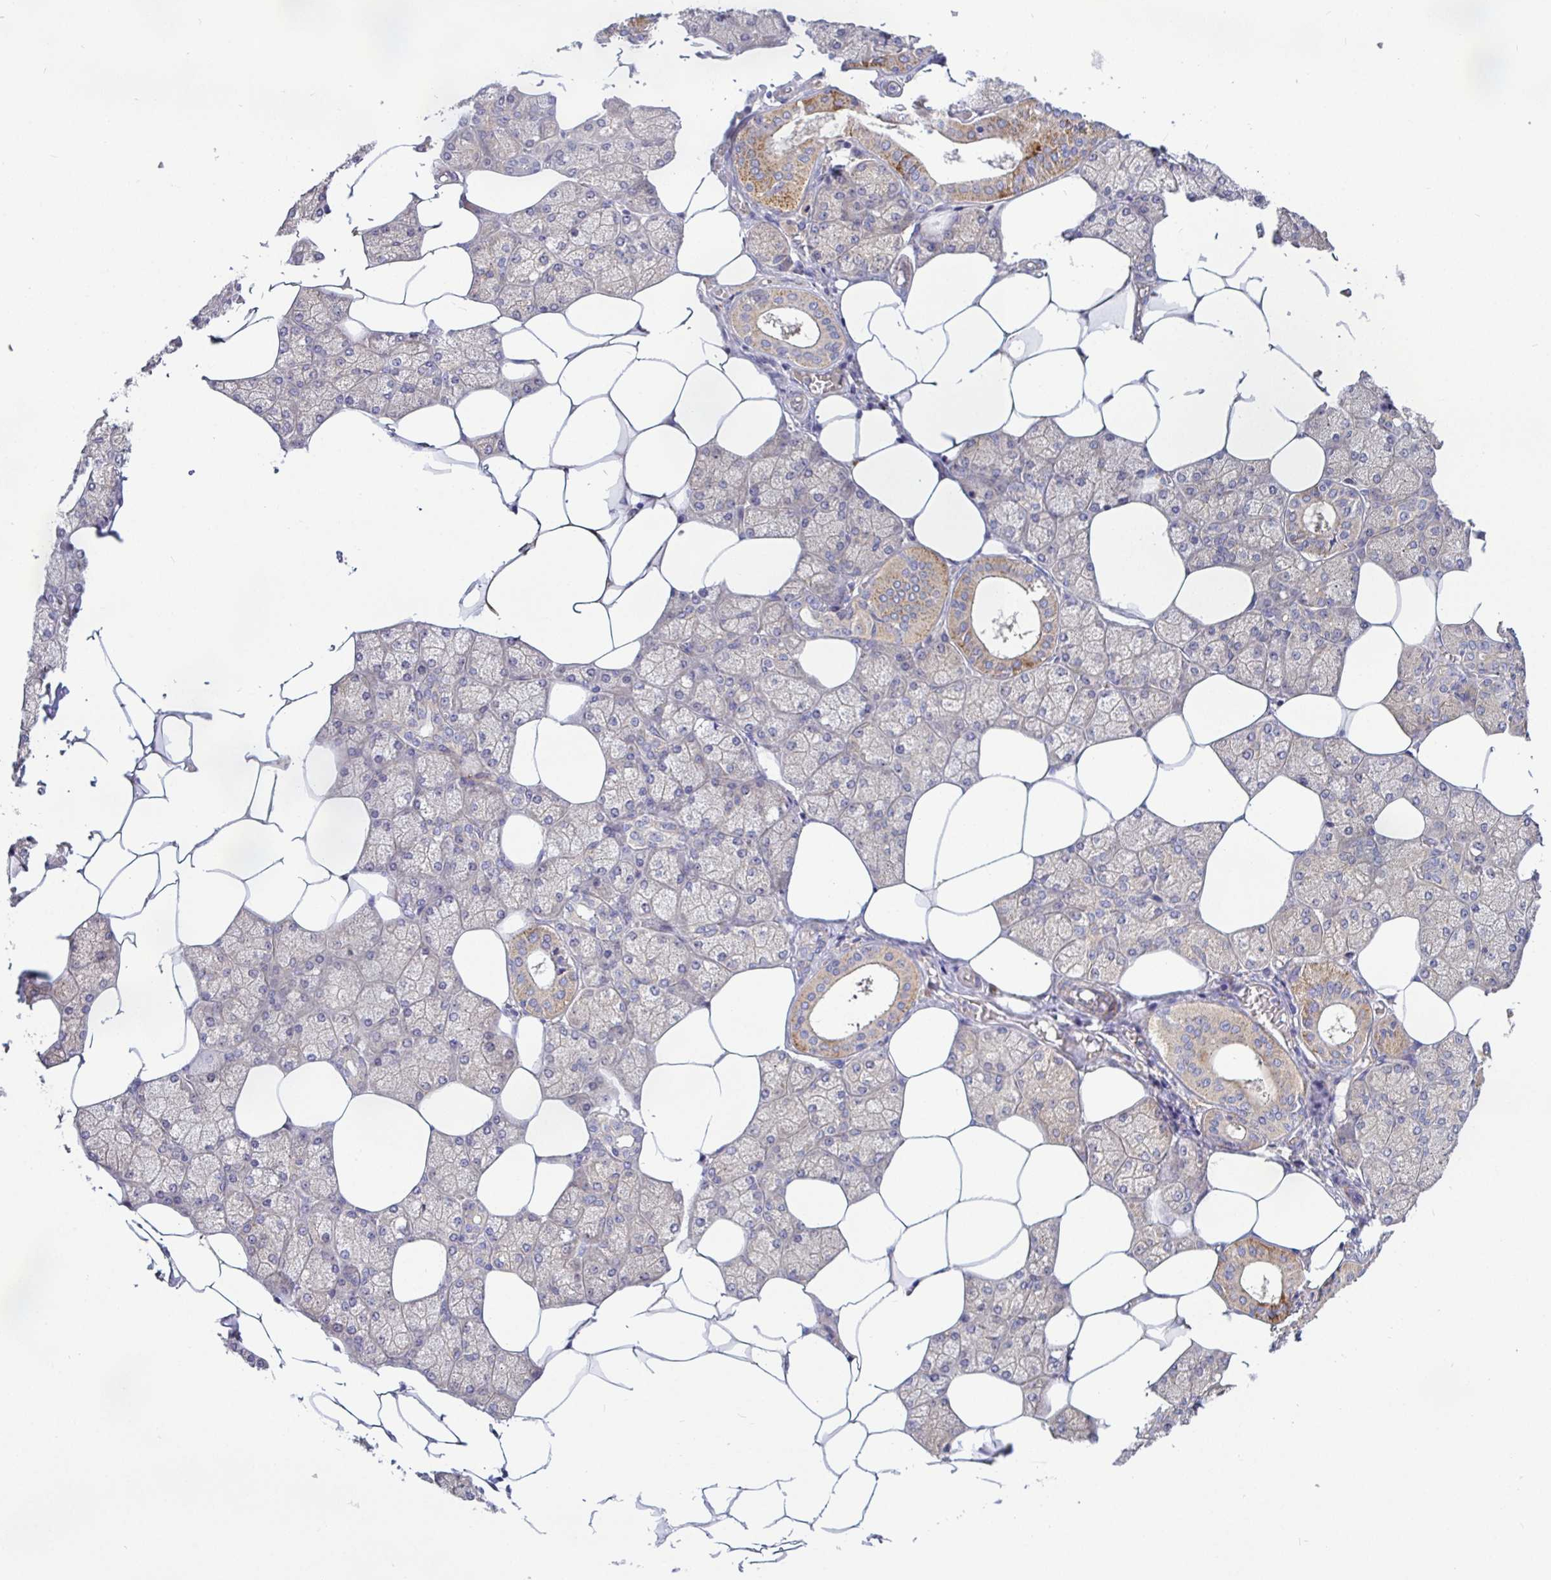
{"staining": {"intensity": "moderate", "quantity": "25%-75%", "location": "cytoplasmic/membranous"}, "tissue": "salivary gland", "cell_type": "Glandular cells", "image_type": "normal", "snomed": [{"axis": "morphology", "description": "Normal tissue, NOS"}, {"axis": "topography", "description": "Salivary gland"}], "caption": "A medium amount of moderate cytoplasmic/membranous staining is identified in approximately 25%-75% of glandular cells in benign salivary gland.", "gene": "SNX8", "patient": {"sex": "female", "age": 43}}